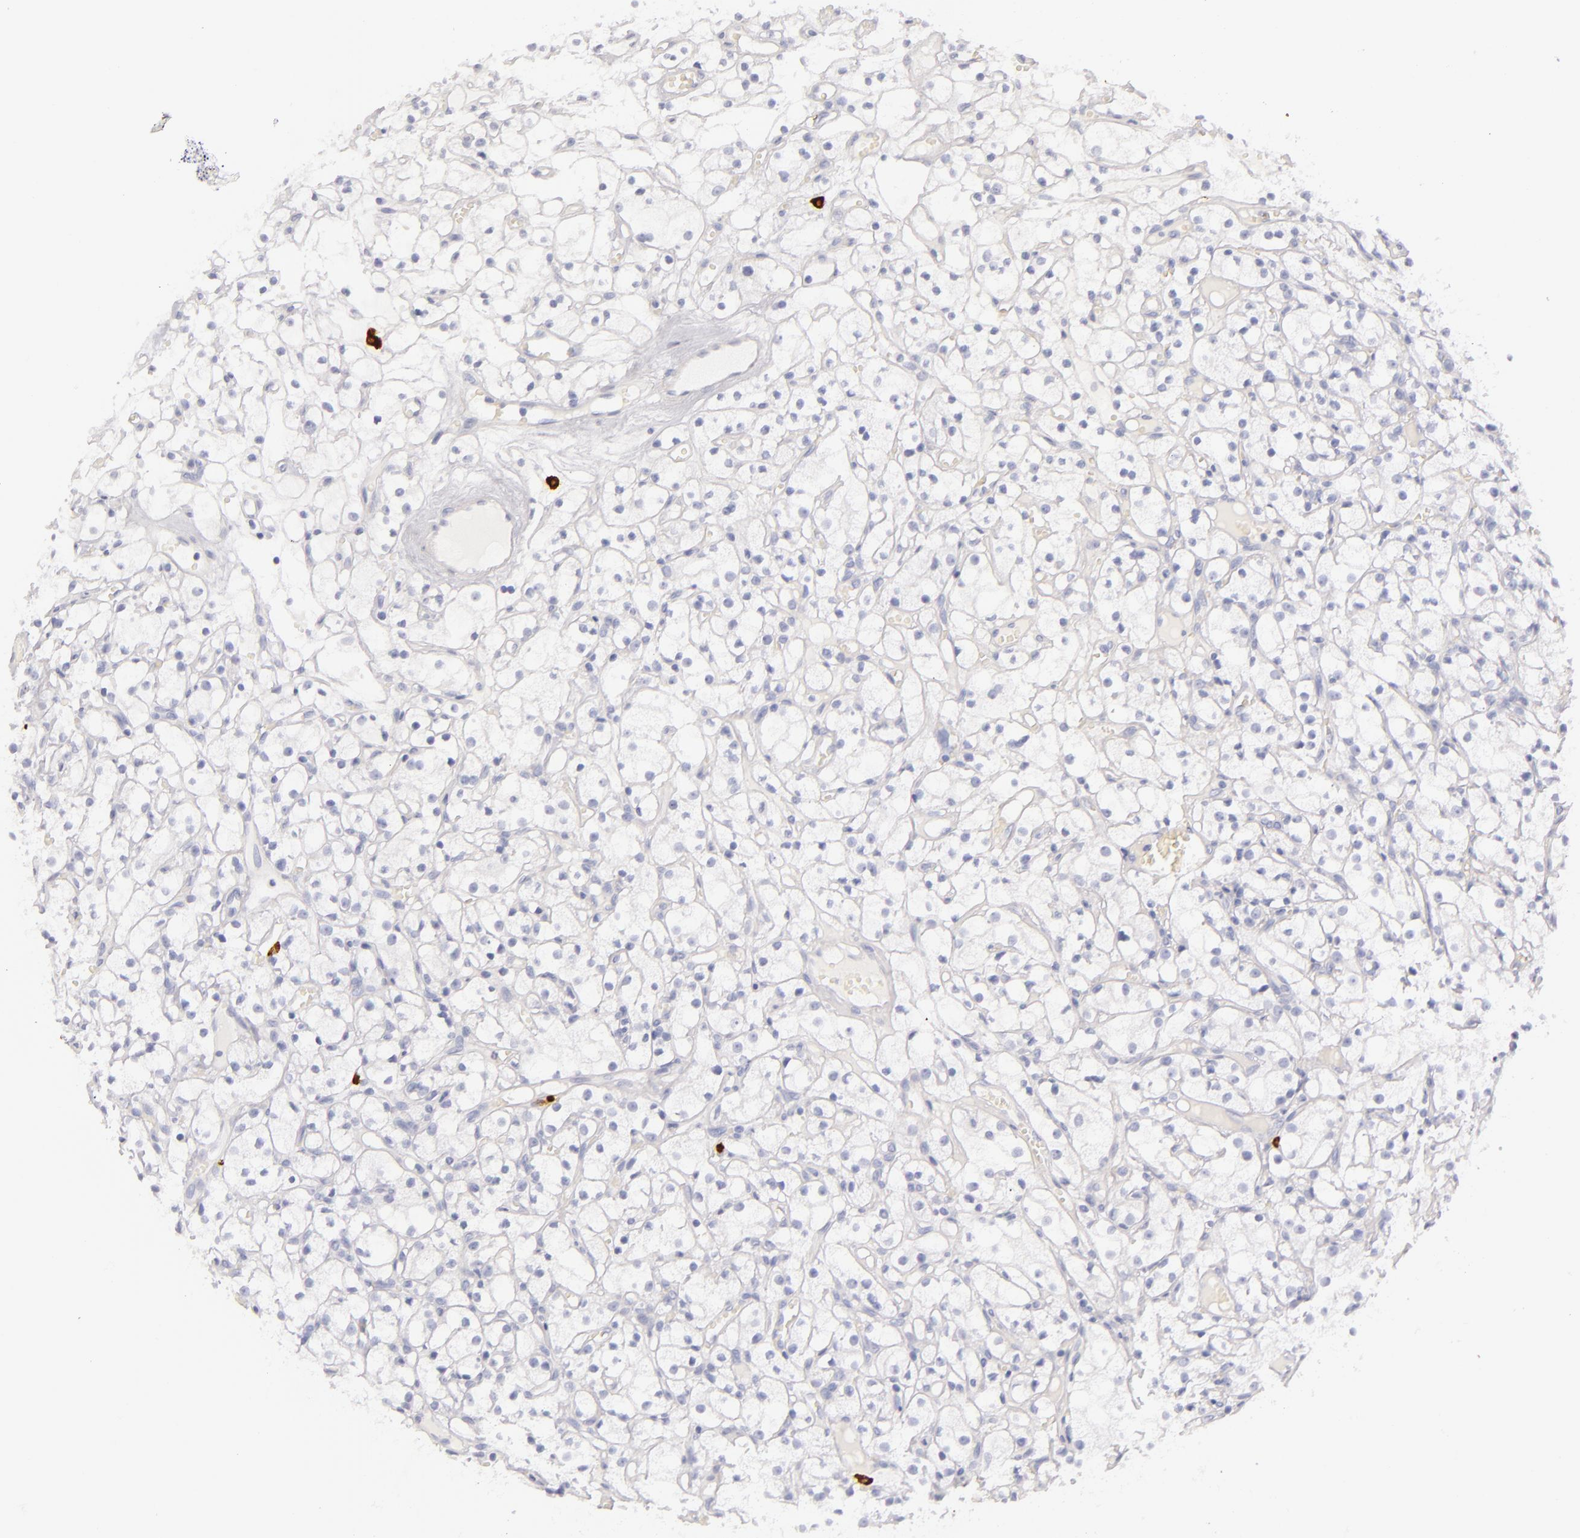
{"staining": {"intensity": "negative", "quantity": "none", "location": "none"}, "tissue": "renal cancer", "cell_type": "Tumor cells", "image_type": "cancer", "snomed": [{"axis": "morphology", "description": "Adenocarcinoma, NOS"}, {"axis": "topography", "description": "Kidney"}], "caption": "Tumor cells are negative for brown protein staining in renal cancer (adenocarcinoma).", "gene": "TPSD1", "patient": {"sex": "male", "age": 61}}